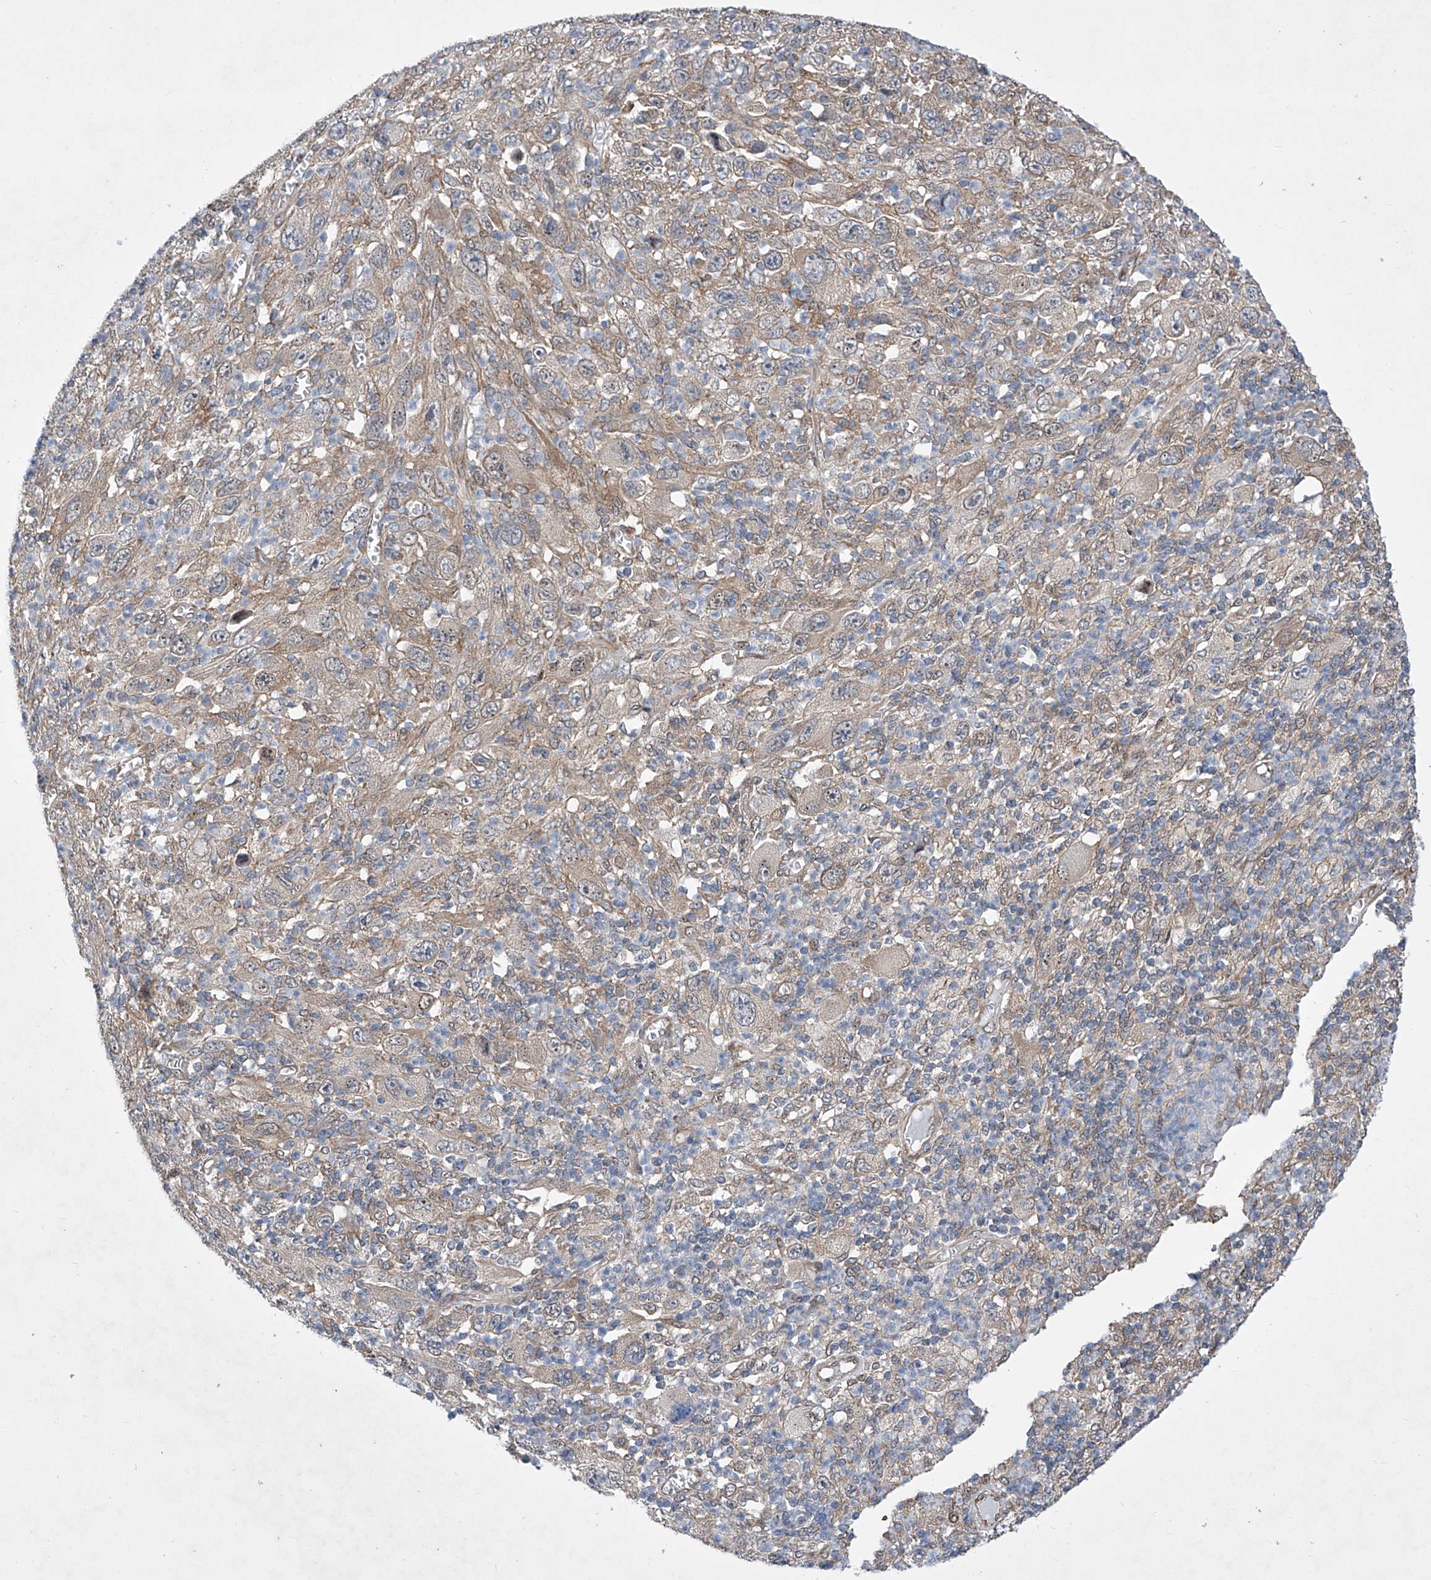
{"staining": {"intensity": "weak", "quantity": ">75%", "location": "cytoplasmic/membranous"}, "tissue": "melanoma", "cell_type": "Tumor cells", "image_type": "cancer", "snomed": [{"axis": "morphology", "description": "Malignant melanoma, Metastatic site"}, {"axis": "topography", "description": "Skin"}], "caption": "Melanoma tissue shows weak cytoplasmic/membranous staining in approximately >75% of tumor cells", "gene": "KTI12", "patient": {"sex": "female", "age": 56}}